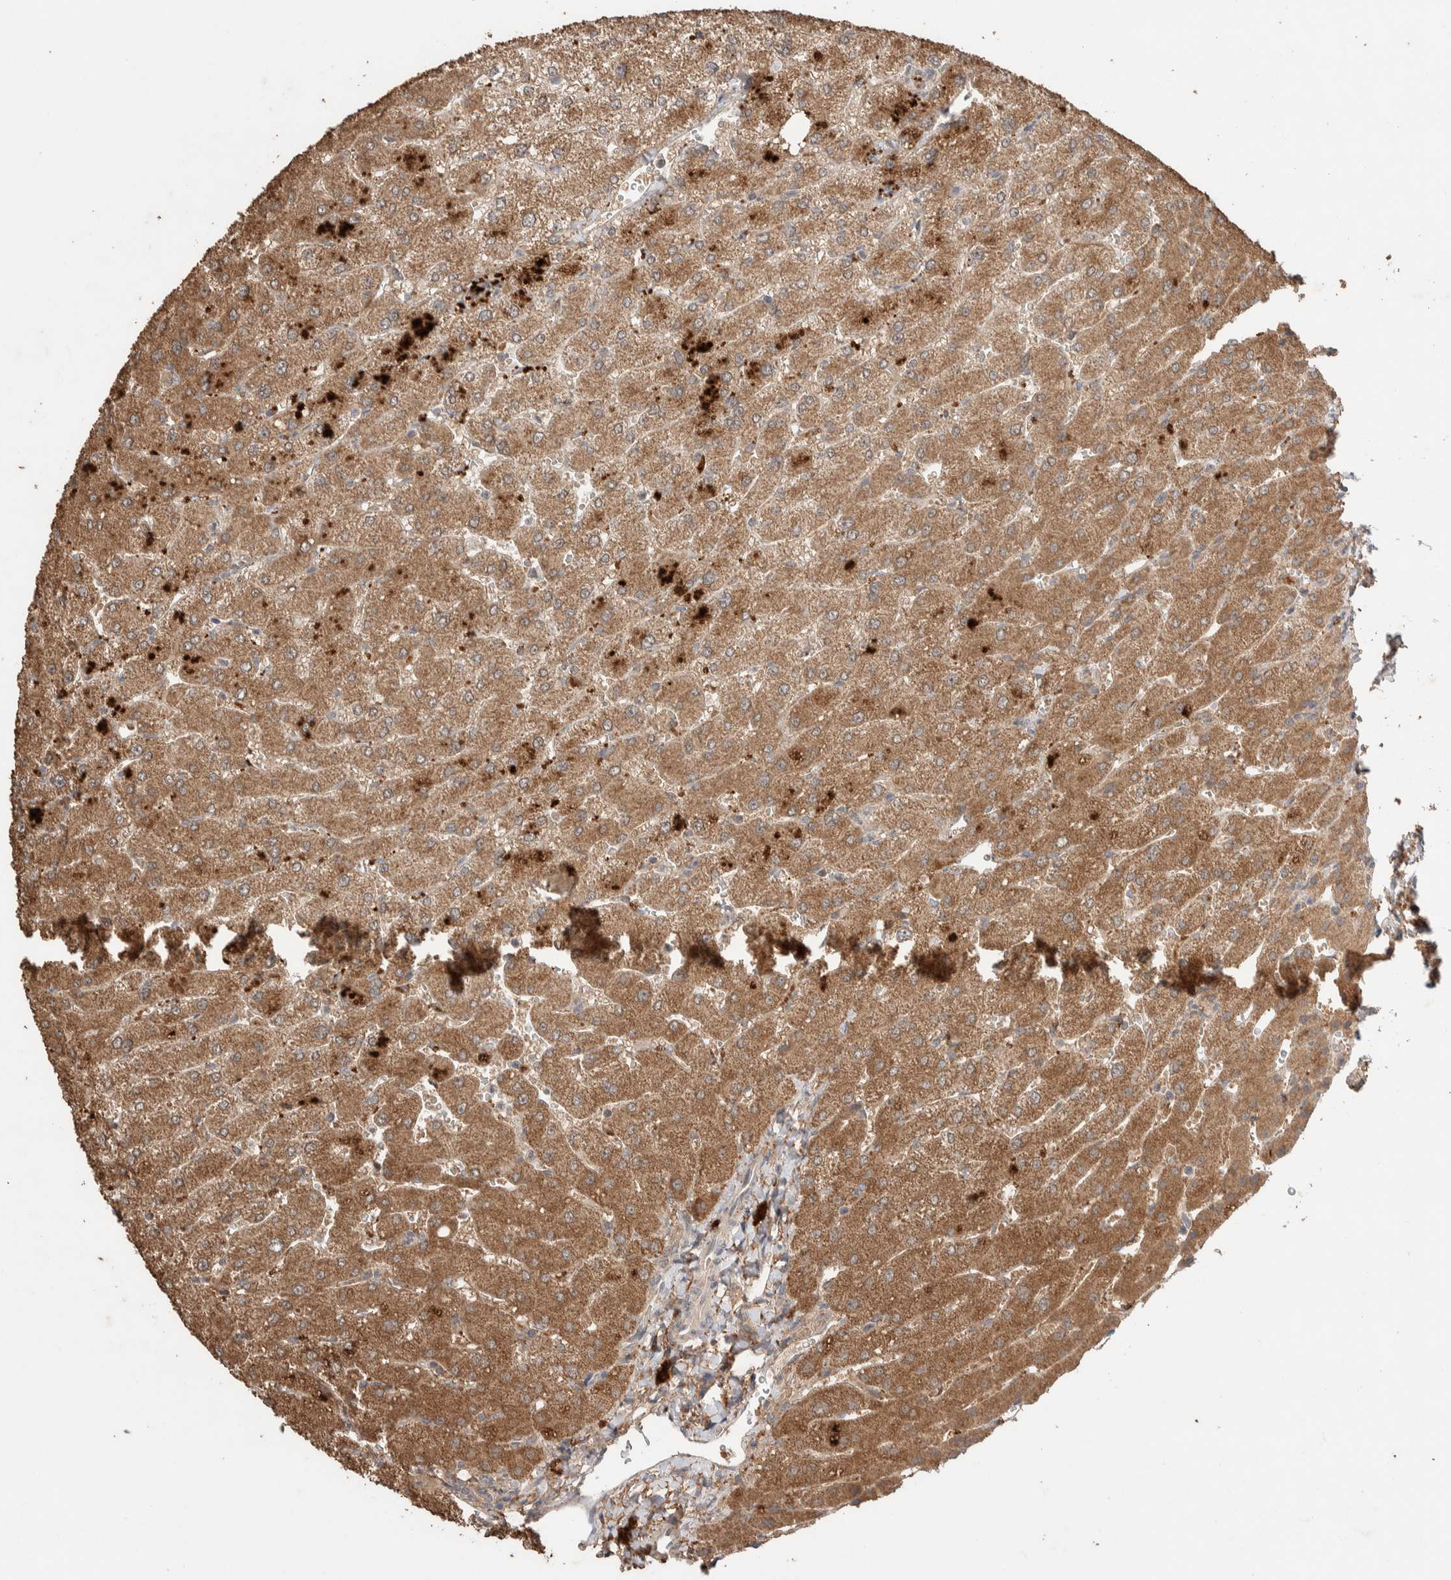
{"staining": {"intensity": "weak", "quantity": ">75%", "location": "cytoplasmic/membranous"}, "tissue": "liver", "cell_type": "Cholangiocytes", "image_type": "normal", "snomed": [{"axis": "morphology", "description": "Normal tissue, NOS"}, {"axis": "topography", "description": "Liver"}], "caption": "A brown stain labels weak cytoplasmic/membranous expression of a protein in cholangiocytes of unremarkable human liver.", "gene": "KCNJ5", "patient": {"sex": "male", "age": 55}}